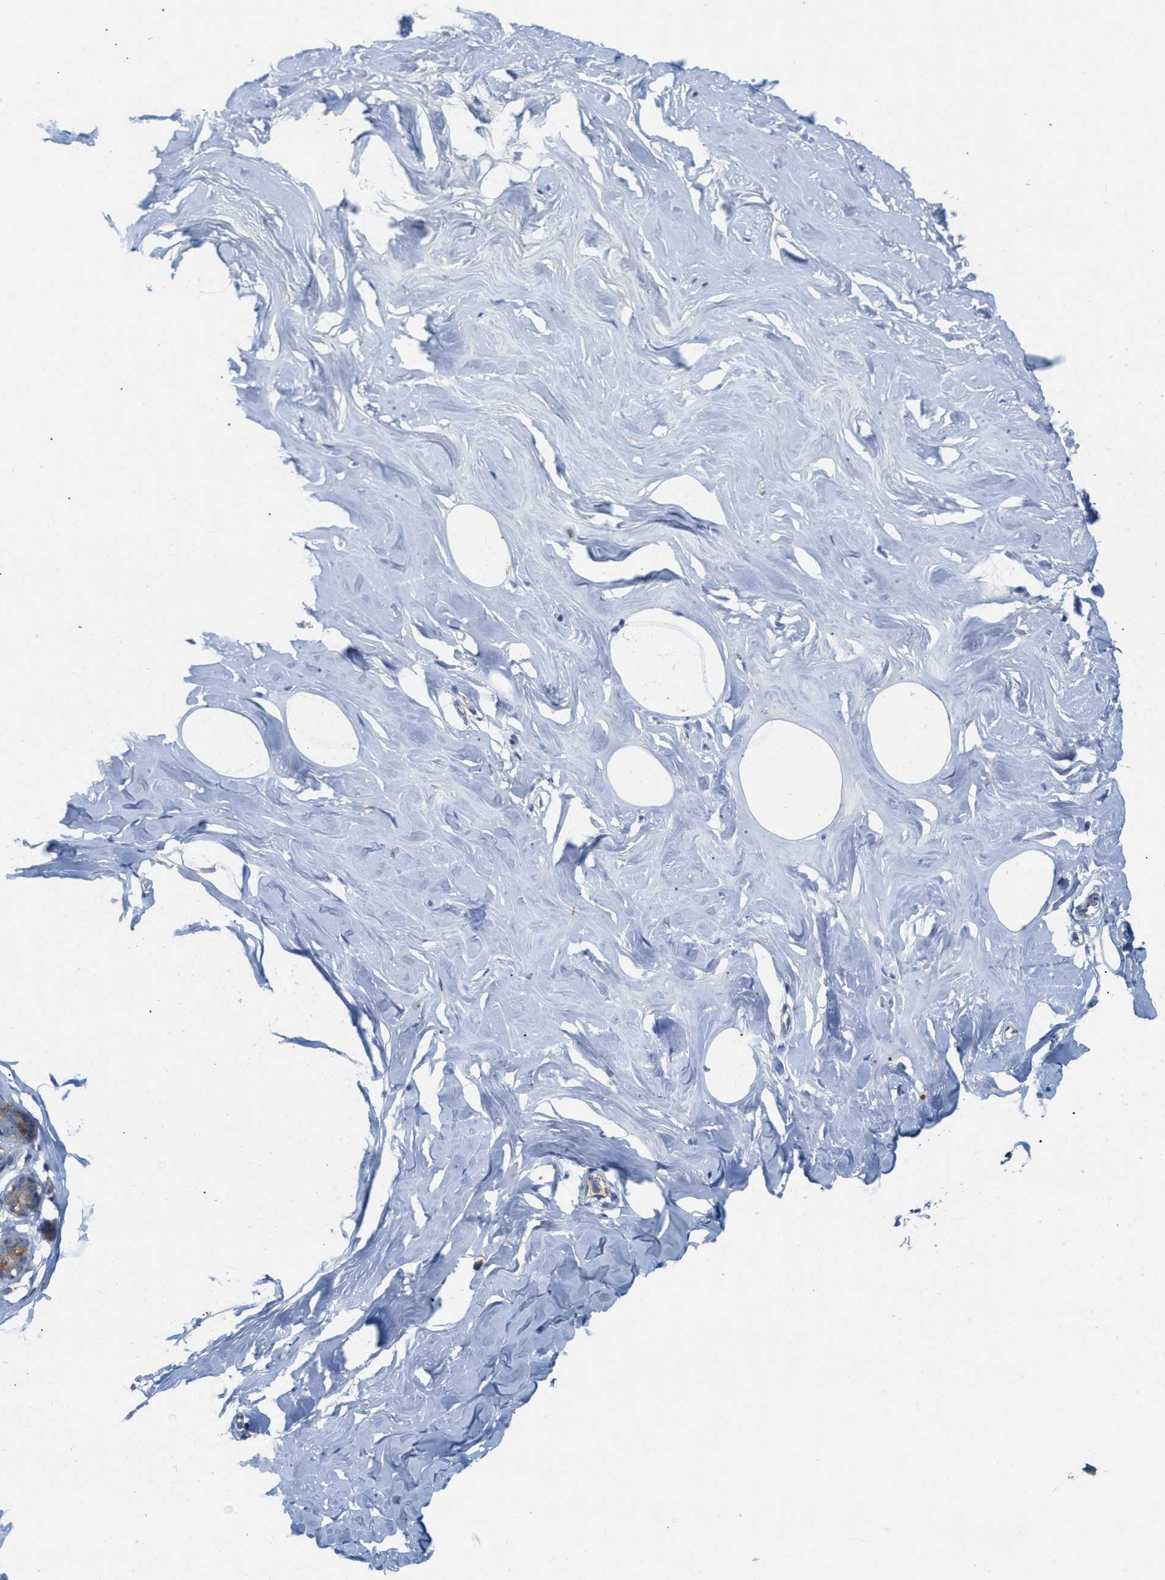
{"staining": {"intensity": "negative", "quantity": "none", "location": "none"}, "tissue": "adipose tissue", "cell_type": "Adipocytes", "image_type": "normal", "snomed": [{"axis": "morphology", "description": "Normal tissue, NOS"}, {"axis": "morphology", "description": "Fibrosis, NOS"}, {"axis": "topography", "description": "Breast"}, {"axis": "topography", "description": "Adipose tissue"}], "caption": "This is an immunohistochemistry (IHC) photomicrograph of unremarkable human adipose tissue. There is no staining in adipocytes.", "gene": "DYNC2I1", "patient": {"sex": "female", "age": 39}}